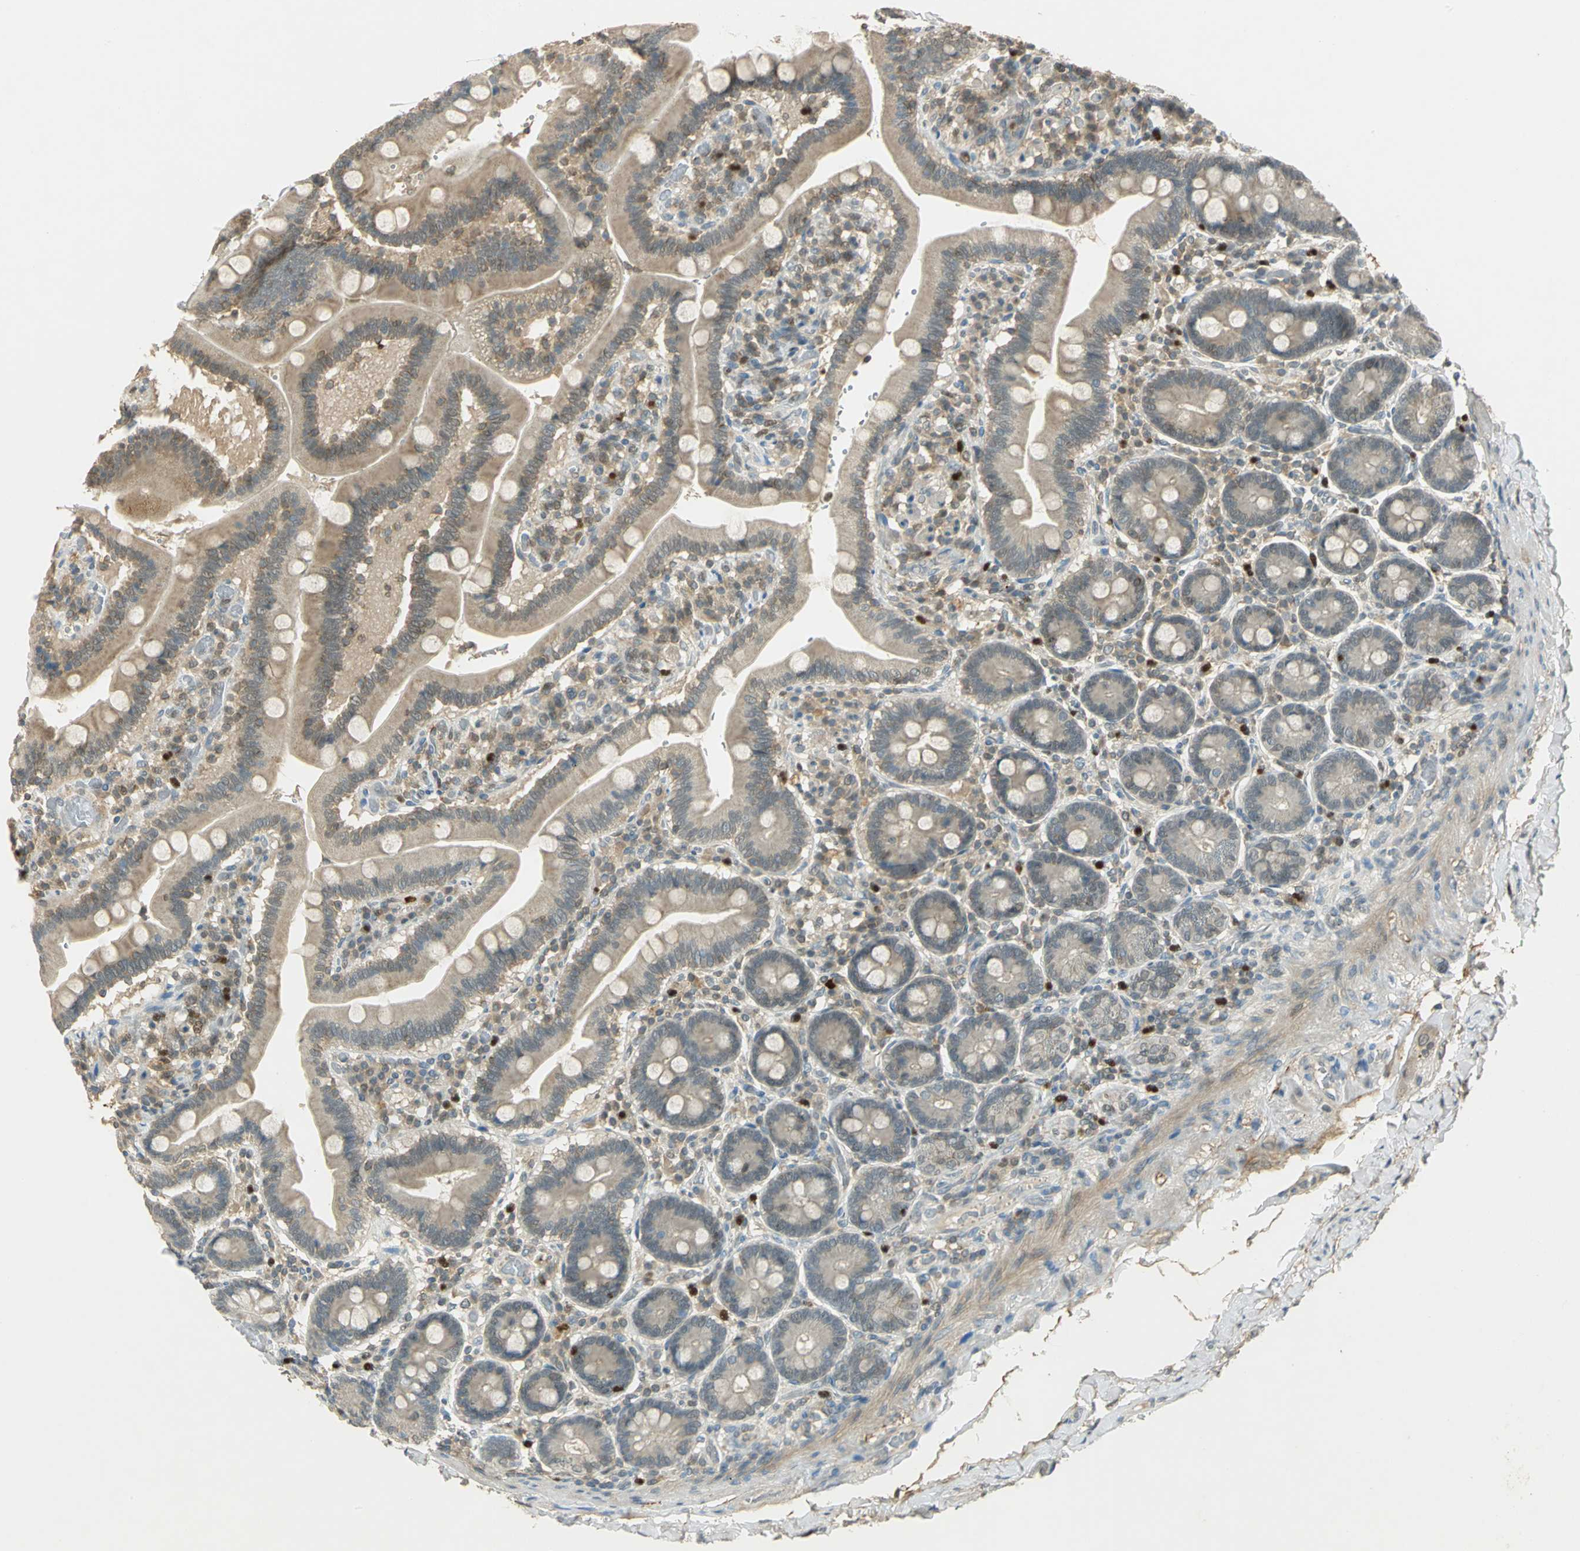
{"staining": {"intensity": "weak", "quantity": ">75%", "location": "cytoplasmic/membranous"}, "tissue": "duodenum", "cell_type": "Glandular cells", "image_type": "normal", "snomed": [{"axis": "morphology", "description": "Normal tissue, NOS"}, {"axis": "topography", "description": "Duodenum"}], "caption": "Duodenum stained with DAB (3,3'-diaminobenzidine) IHC displays low levels of weak cytoplasmic/membranous staining in approximately >75% of glandular cells.", "gene": "BIRC2", "patient": {"sex": "male", "age": 66}}